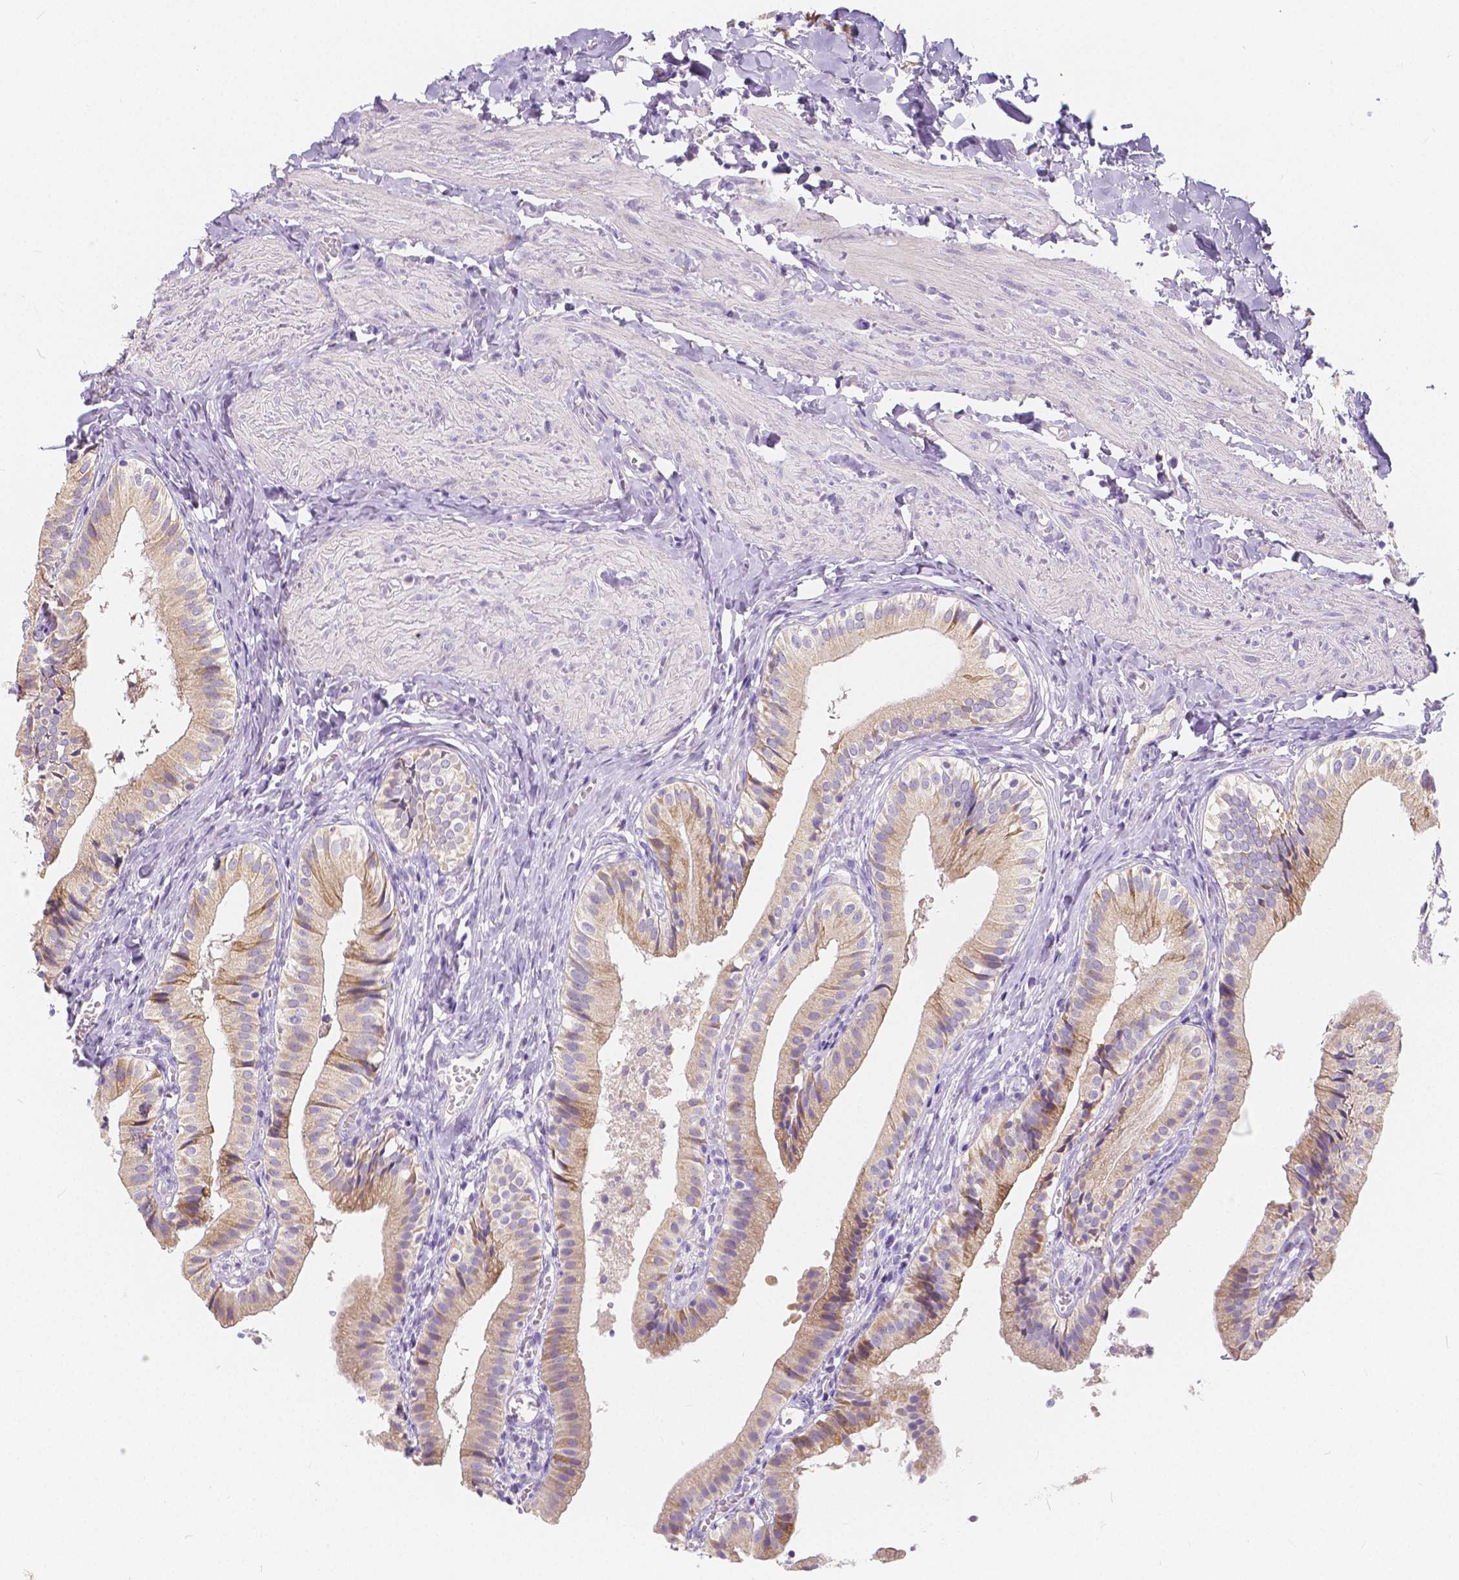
{"staining": {"intensity": "weak", "quantity": "25%-75%", "location": "cytoplasmic/membranous"}, "tissue": "gallbladder", "cell_type": "Glandular cells", "image_type": "normal", "snomed": [{"axis": "morphology", "description": "Normal tissue, NOS"}, {"axis": "topography", "description": "Gallbladder"}], "caption": "IHC (DAB (3,3'-diaminobenzidine)) staining of normal human gallbladder exhibits weak cytoplasmic/membranous protein expression in about 25%-75% of glandular cells. The protein of interest is shown in brown color, while the nuclei are stained blue.", "gene": "RNF186", "patient": {"sex": "female", "age": 47}}